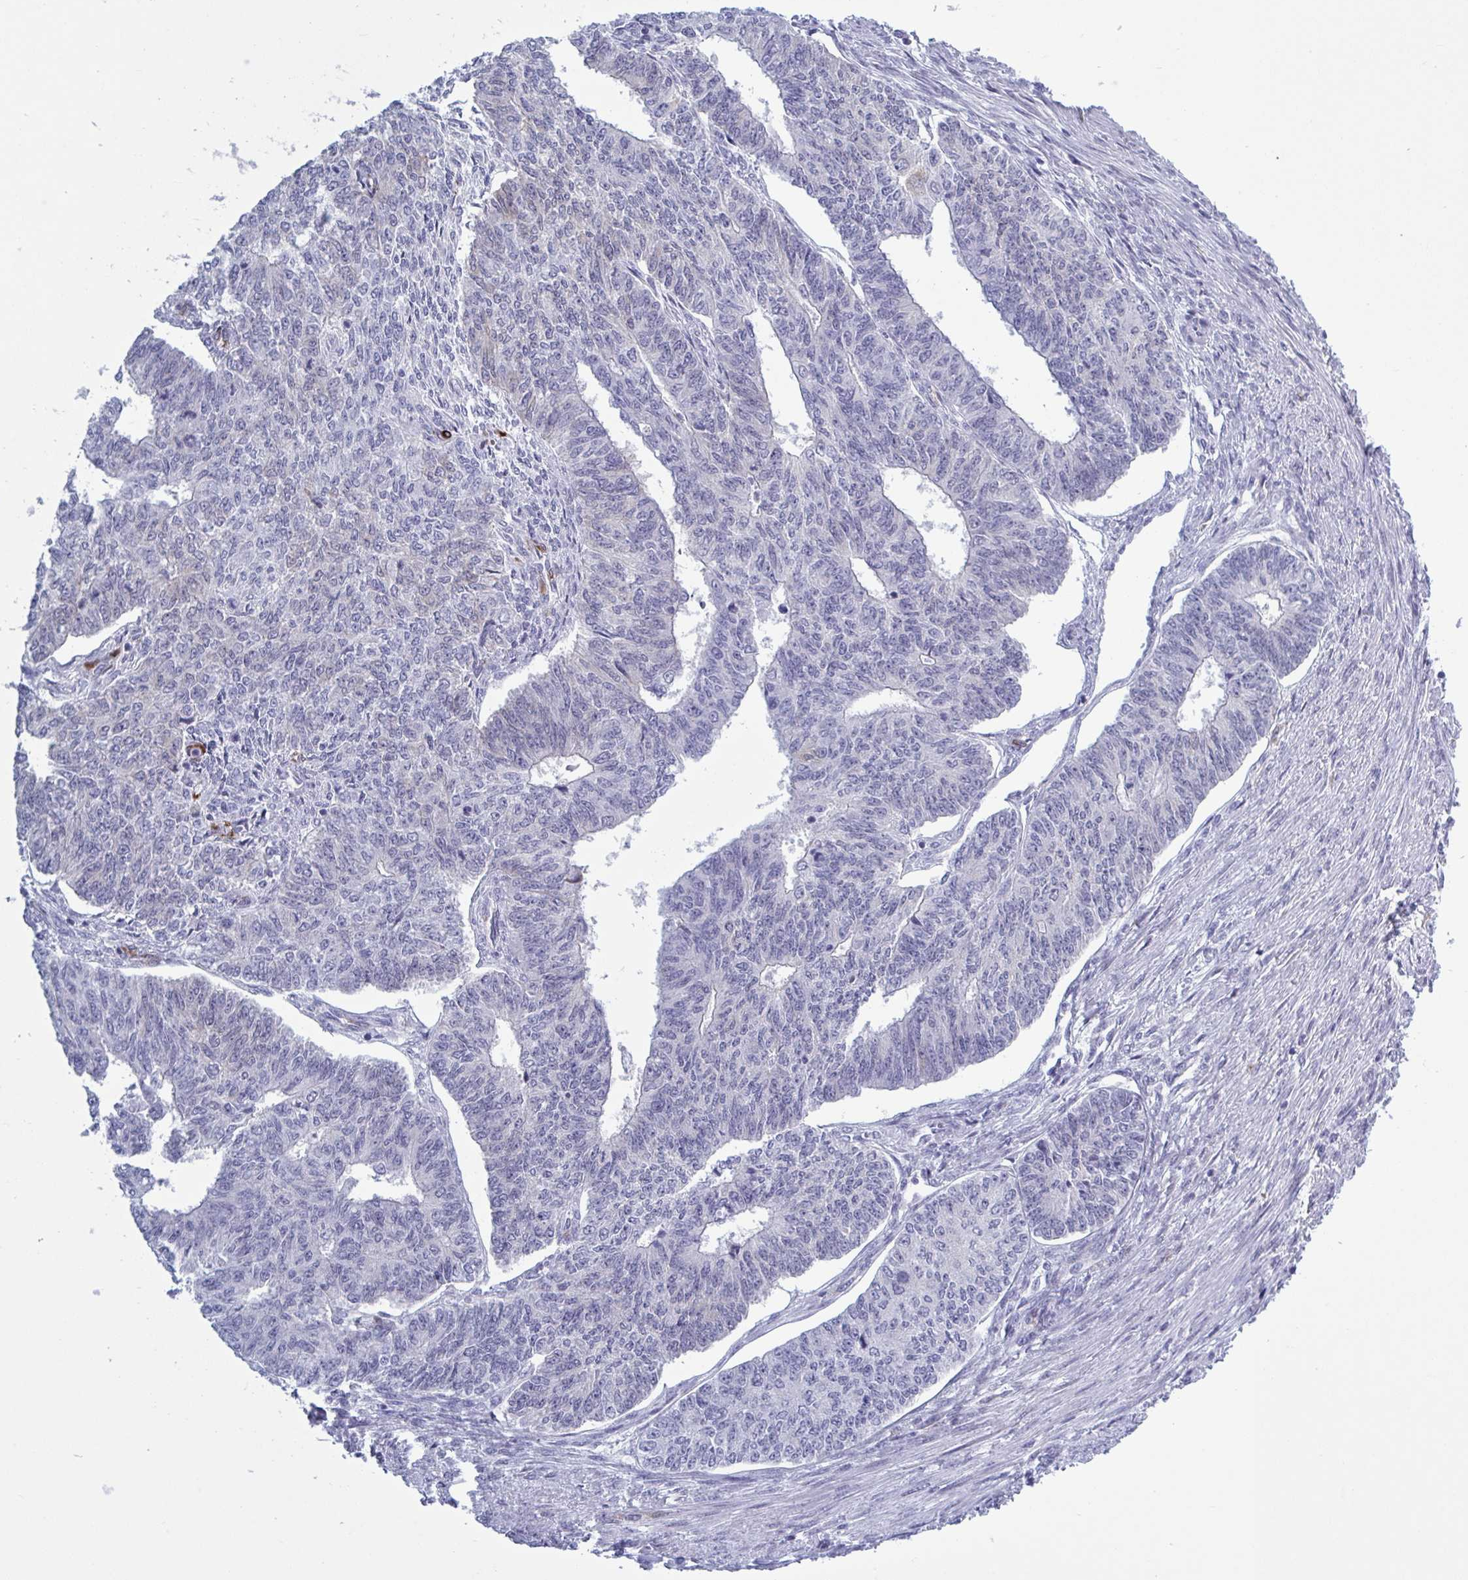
{"staining": {"intensity": "negative", "quantity": "none", "location": "none"}, "tissue": "endometrial cancer", "cell_type": "Tumor cells", "image_type": "cancer", "snomed": [{"axis": "morphology", "description": "Adenocarcinoma, NOS"}, {"axis": "topography", "description": "Endometrium"}], "caption": "An immunohistochemistry (IHC) photomicrograph of endometrial cancer (adenocarcinoma) is shown. There is no staining in tumor cells of endometrial cancer (adenocarcinoma).", "gene": "HSD11B2", "patient": {"sex": "female", "age": 32}}